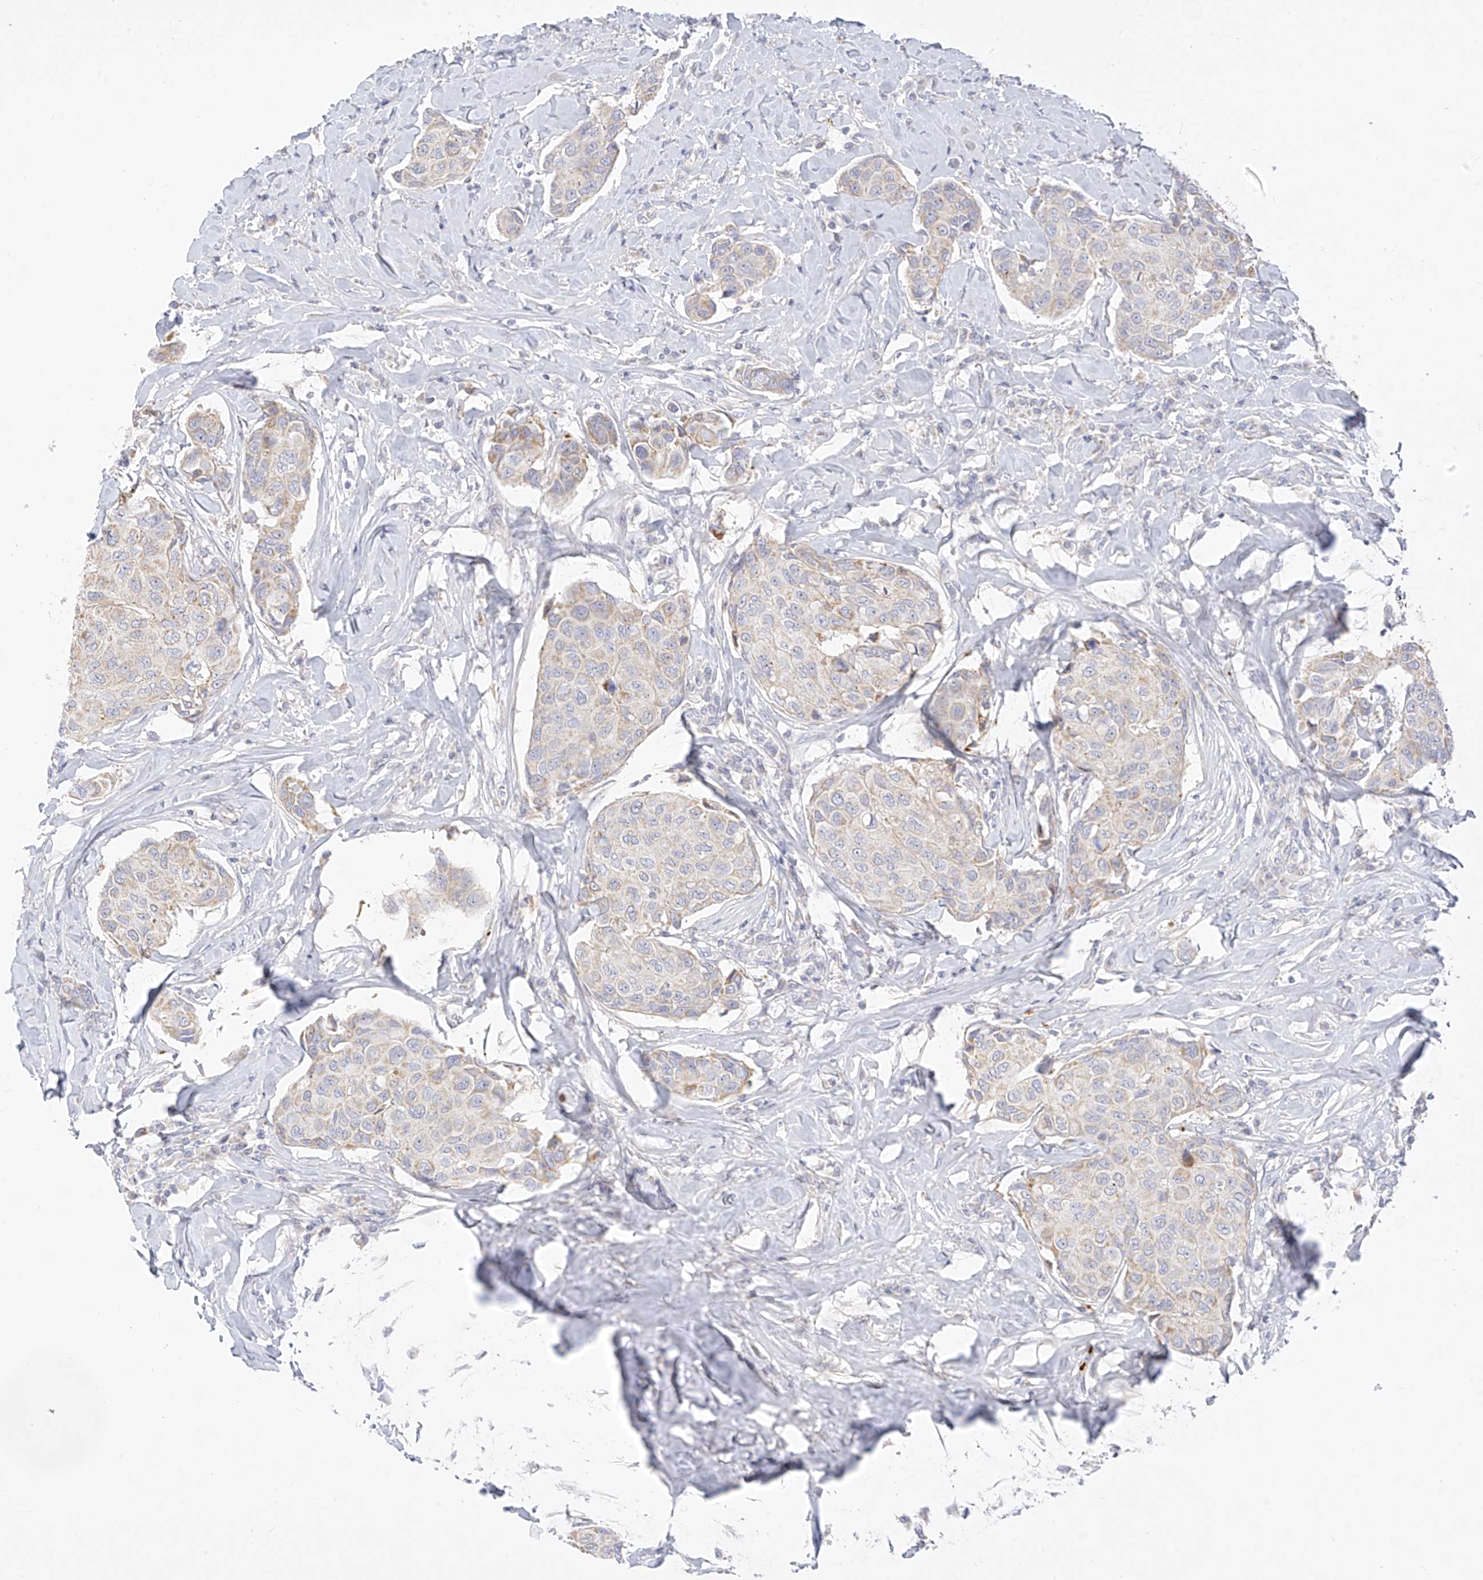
{"staining": {"intensity": "negative", "quantity": "none", "location": "none"}, "tissue": "breast cancer", "cell_type": "Tumor cells", "image_type": "cancer", "snomed": [{"axis": "morphology", "description": "Duct carcinoma"}, {"axis": "topography", "description": "Breast"}], "caption": "The image reveals no staining of tumor cells in breast cancer (intraductal carcinoma).", "gene": "ZNF404", "patient": {"sex": "female", "age": 80}}